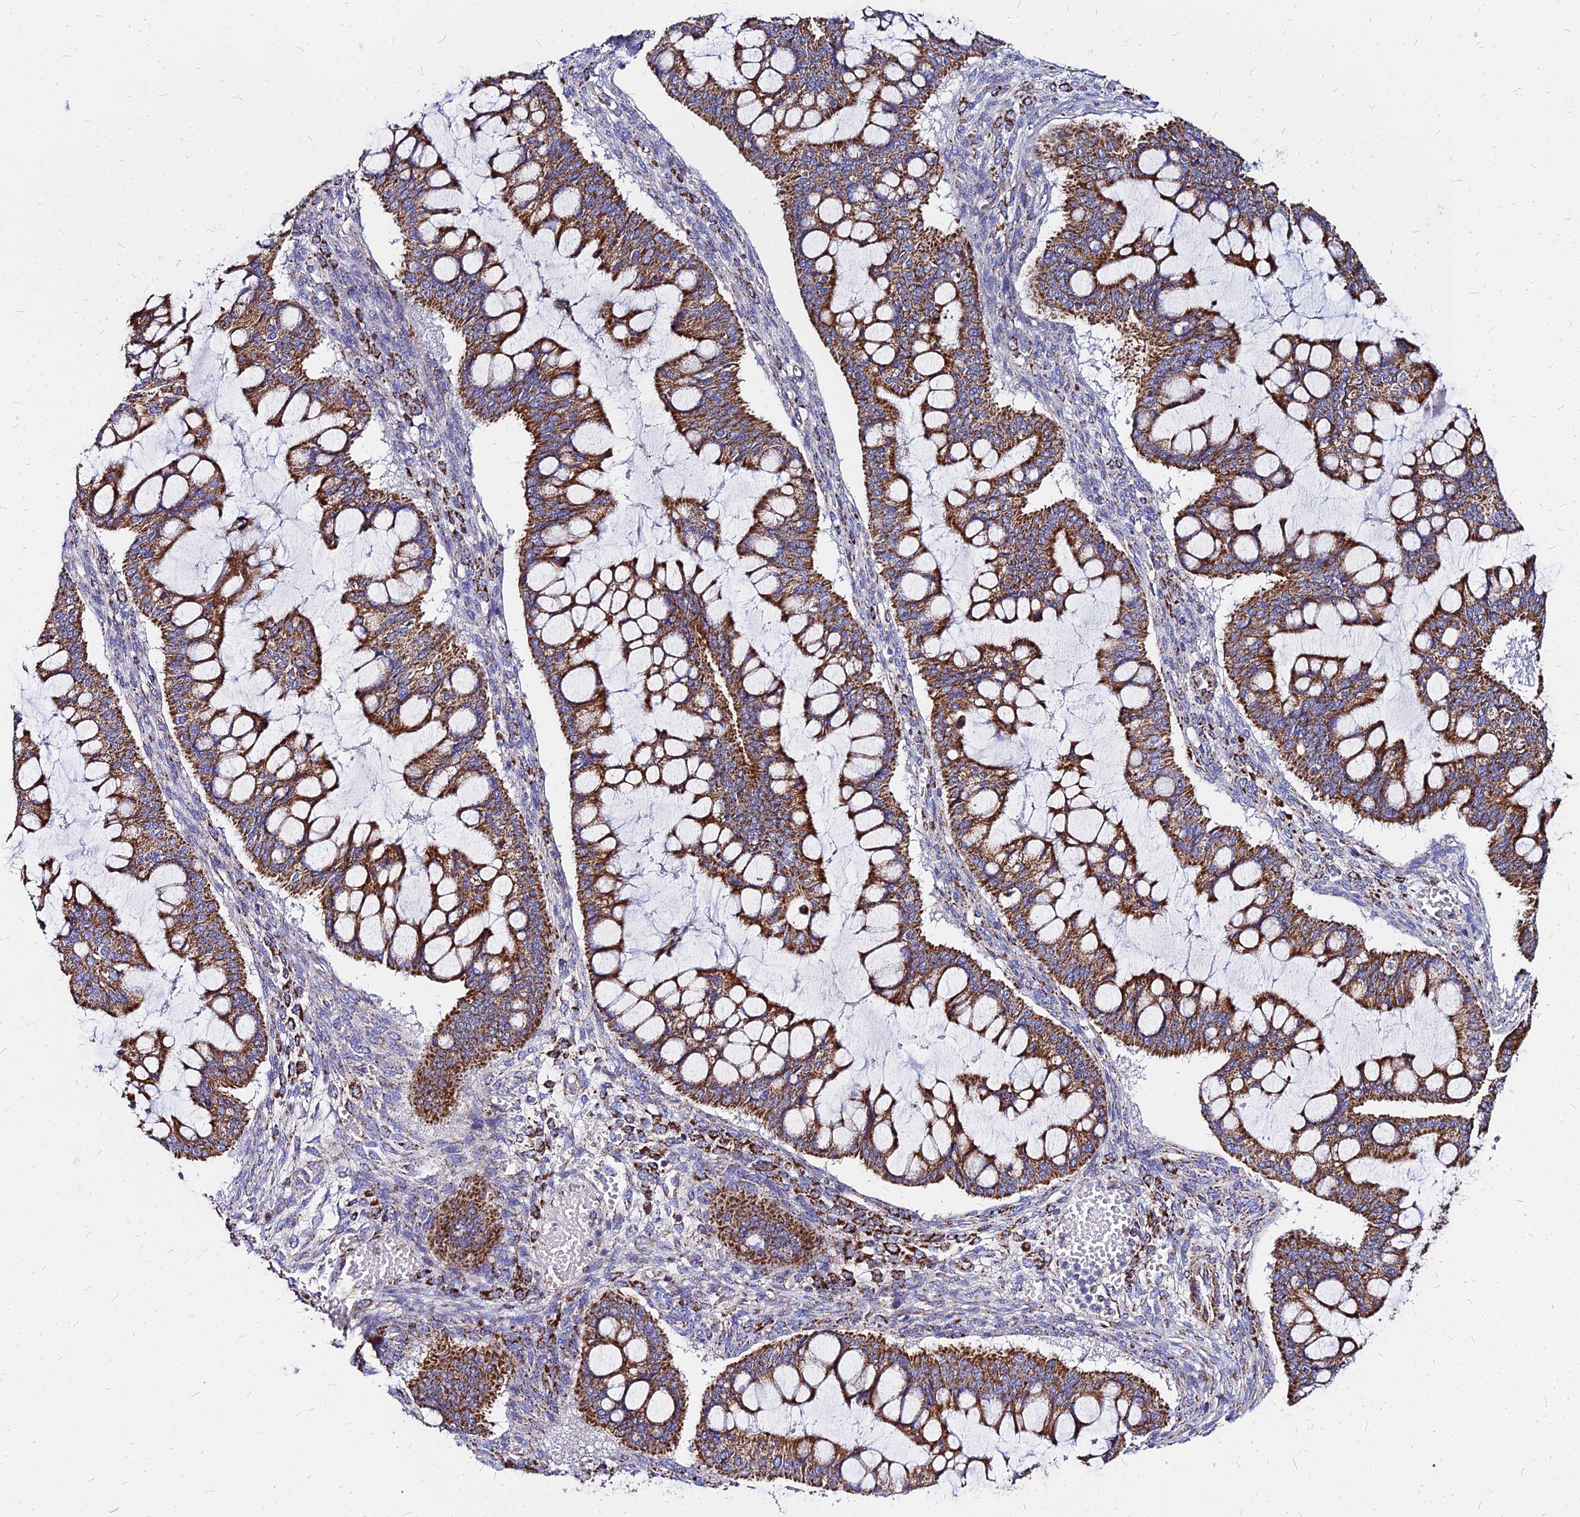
{"staining": {"intensity": "strong", "quantity": ">75%", "location": "cytoplasmic/membranous"}, "tissue": "ovarian cancer", "cell_type": "Tumor cells", "image_type": "cancer", "snomed": [{"axis": "morphology", "description": "Cystadenocarcinoma, mucinous, NOS"}, {"axis": "topography", "description": "Ovary"}], "caption": "There is high levels of strong cytoplasmic/membranous staining in tumor cells of ovarian cancer (mucinous cystadenocarcinoma), as demonstrated by immunohistochemical staining (brown color).", "gene": "DLD", "patient": {"sex": "female", "age": 73}}